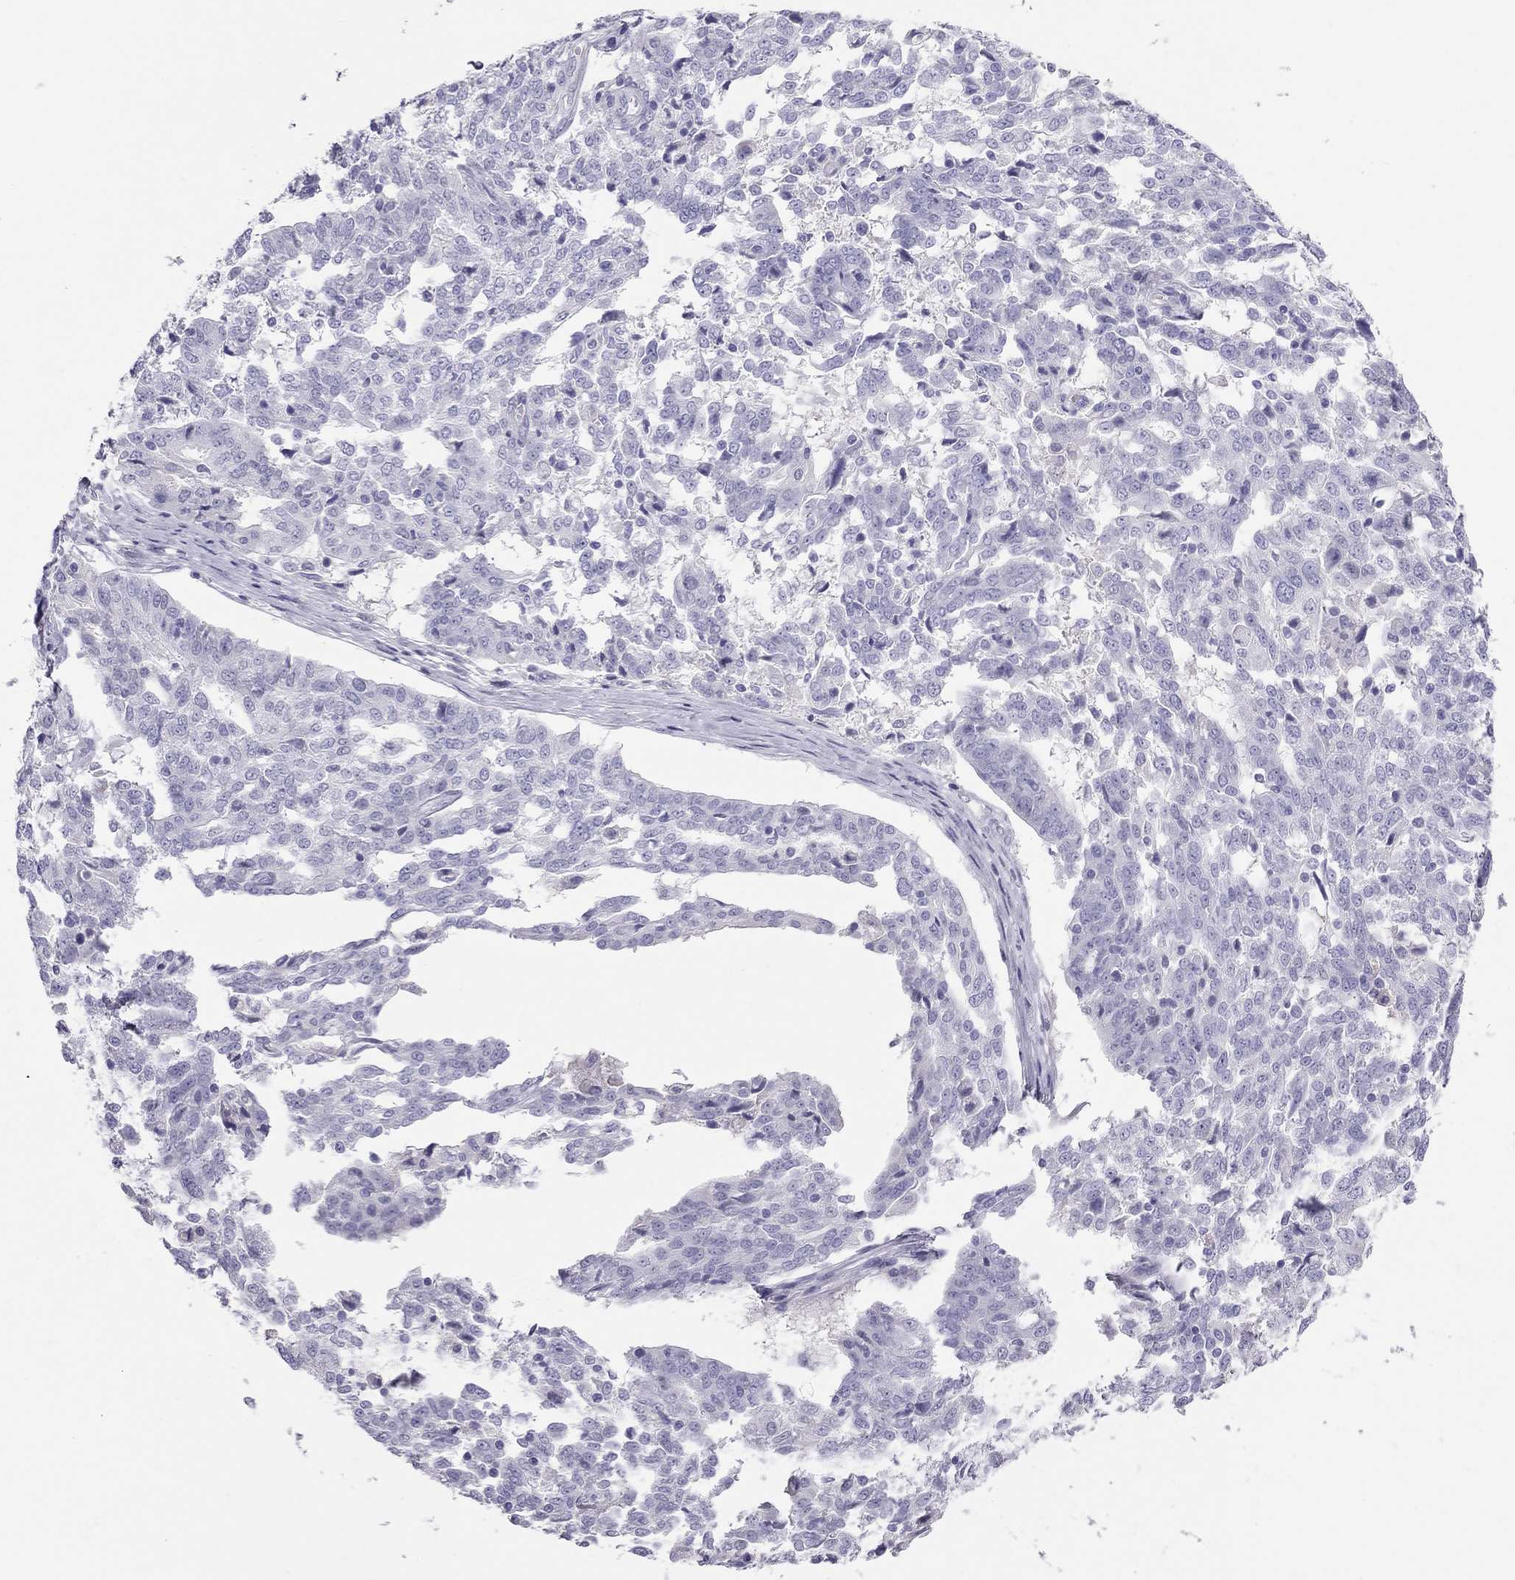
{"staining": {"intensity": "negative", "quantity": "none", "location": "none"}, "tissue": "ovarian cancer", "cell_type": "Tumor cells", "image_type": "cancer", "snomed": [{"axis": "morphology", "description": "Cystadenocarcinoma, serous, NOS"}, {"axis": "topography", "description": "Ovary"}], "caption": "The micrograph exhibits no staining of tumor cells in ovarian cancer (serous cystadenocarcinoma).", "gene": "IL17REL", "patient": {"sex": "female", "age": 67}}